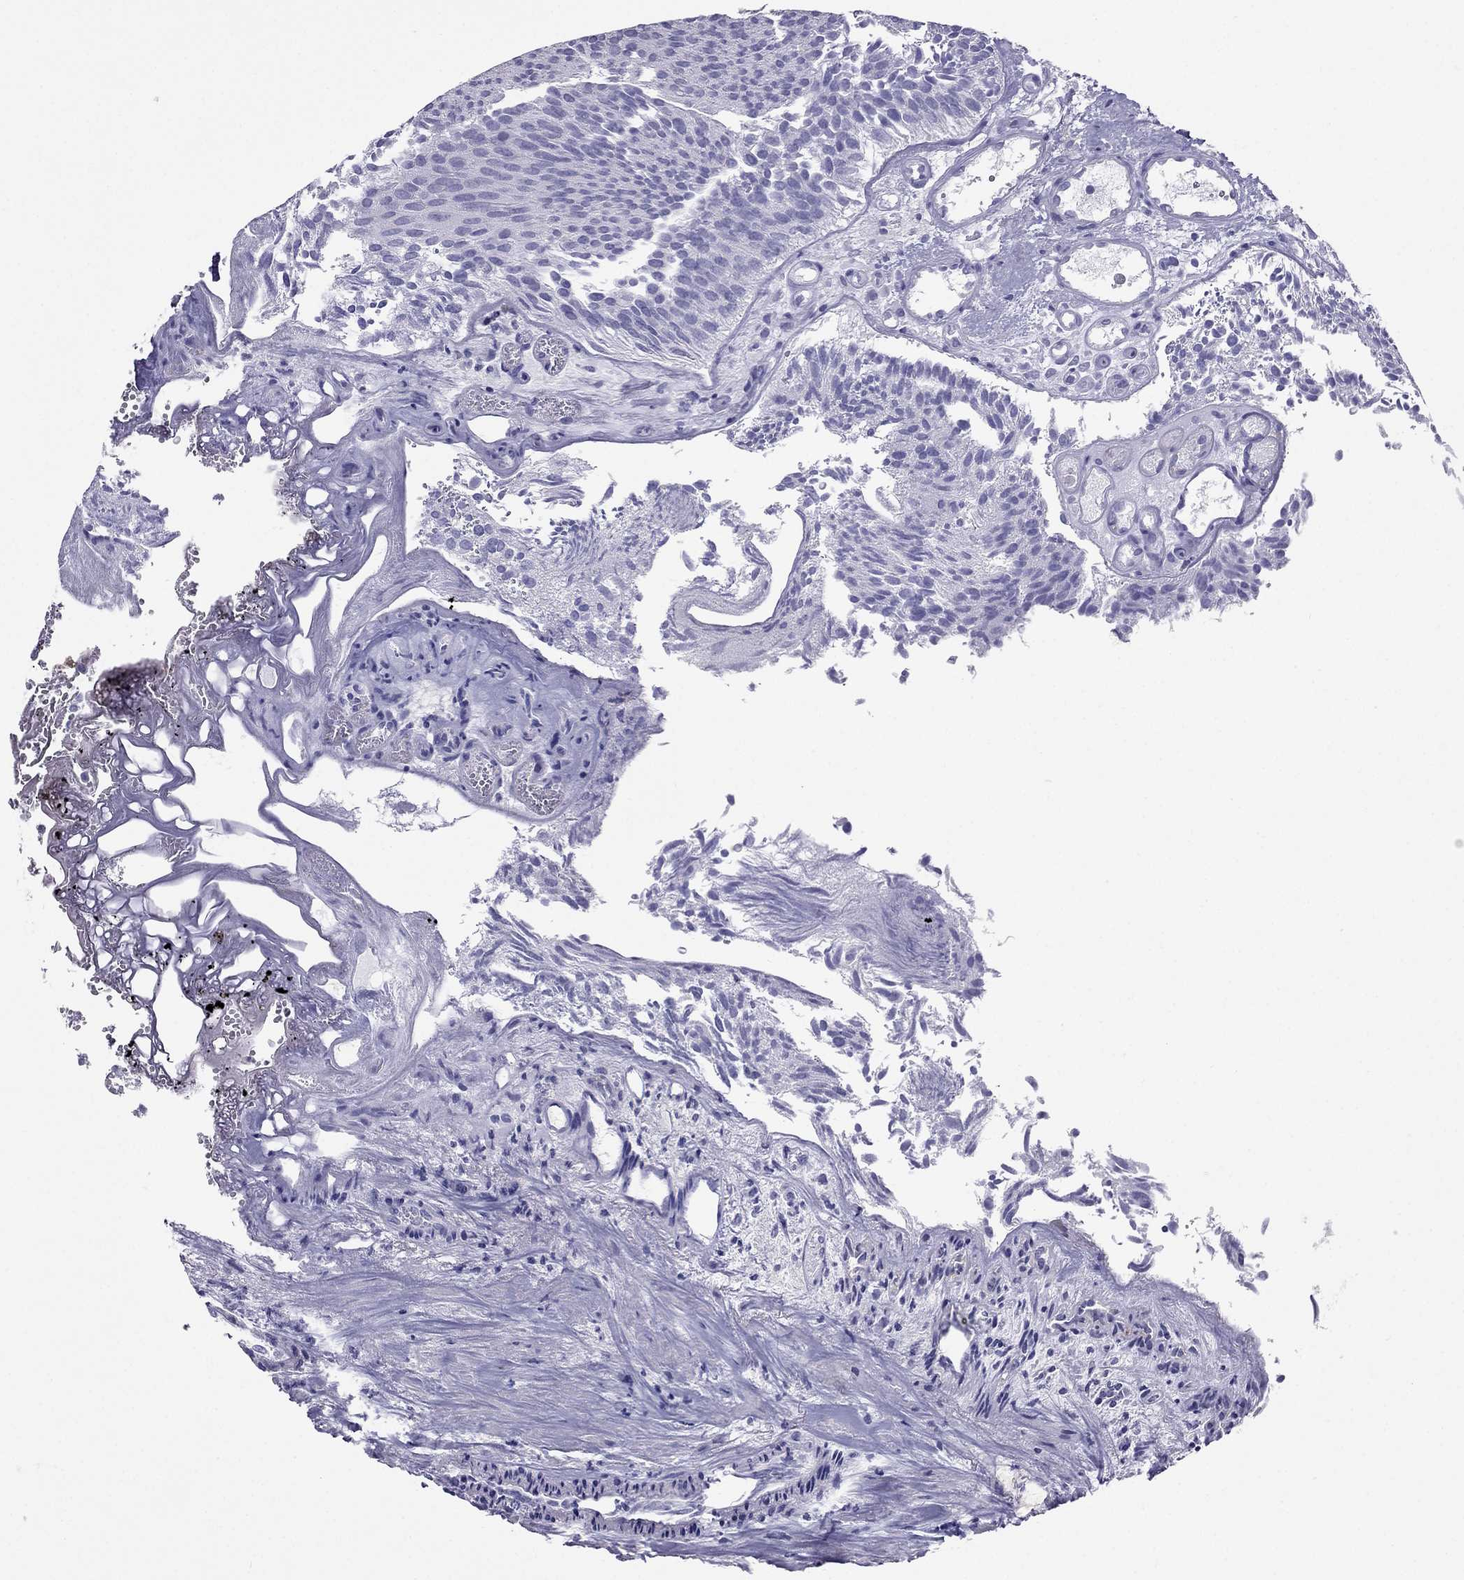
{"staining": {"intensity": "negative", "quantity": "none", "location": "none"}, "tissue": "urothelial cancer", "cell_type": "Tumor cells", "image_type": "cancer", "snomed": [{"axis": "morphology", "description": "Urothelial carcinoma, Low grade"}, {"axis": "topography", "description": "Urinary bladder"}], "caption": "There is no significant staining in tumor cells of urothelial carcinoma (low-grade).", "gene": "CROCC2", "patient": {"sex": "female", "age": 87}}